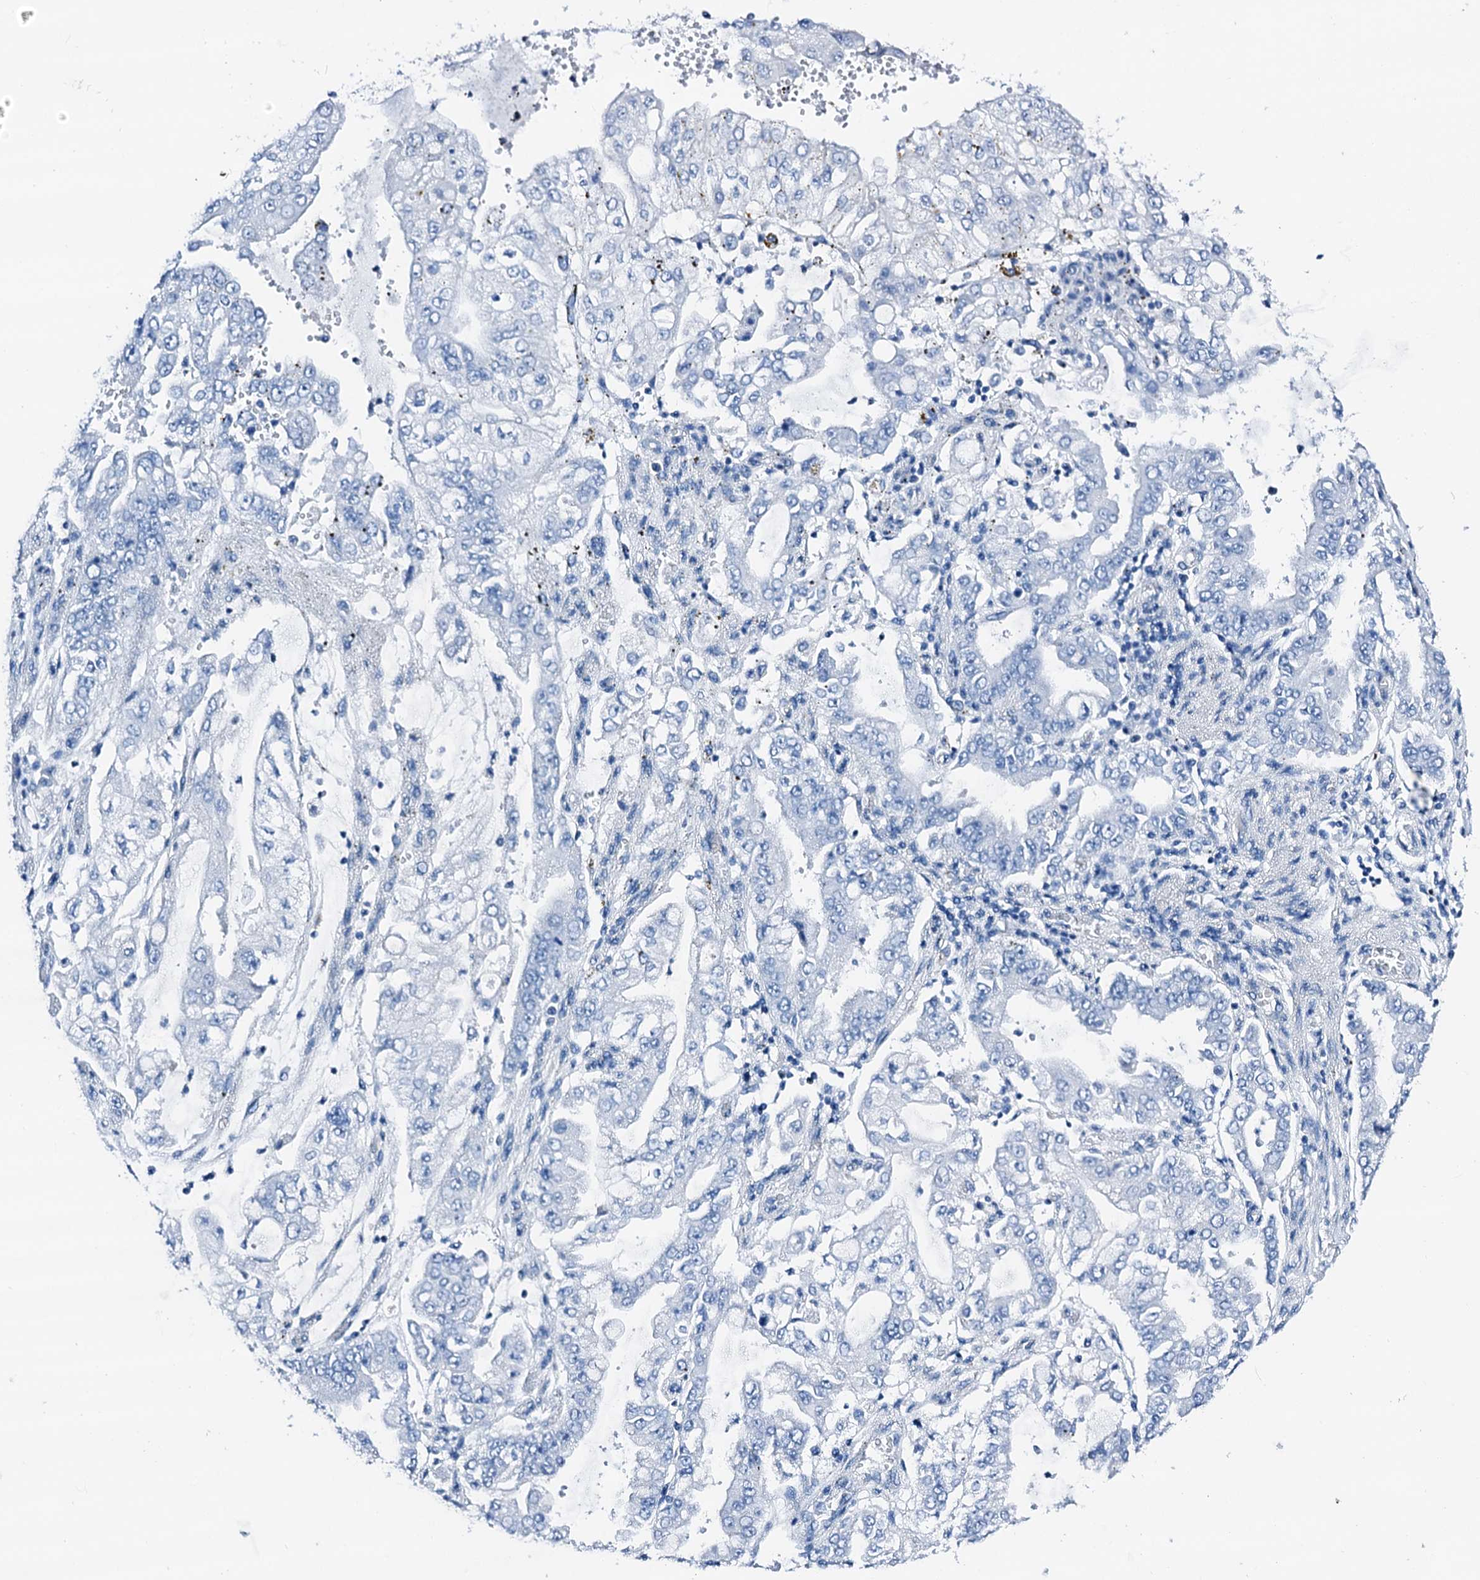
{"staining": {"intensity": "negative", "quantity": "none", "location": "none"}, "tissue": "stomach cancer", "cell_type": "Tumor cells", "image_type": "cancer", "snomed": [{"axis": "morphology", "description": "Adenocarcinoma, NOS"}, {"axis": "topography", "description": "Stomach"}], "caption": "IHC of human stomach adenocarcinoma reveals no staining in tumor cells.", "gene": "PTH", "patient": {"sex": "male", "age": 76}}